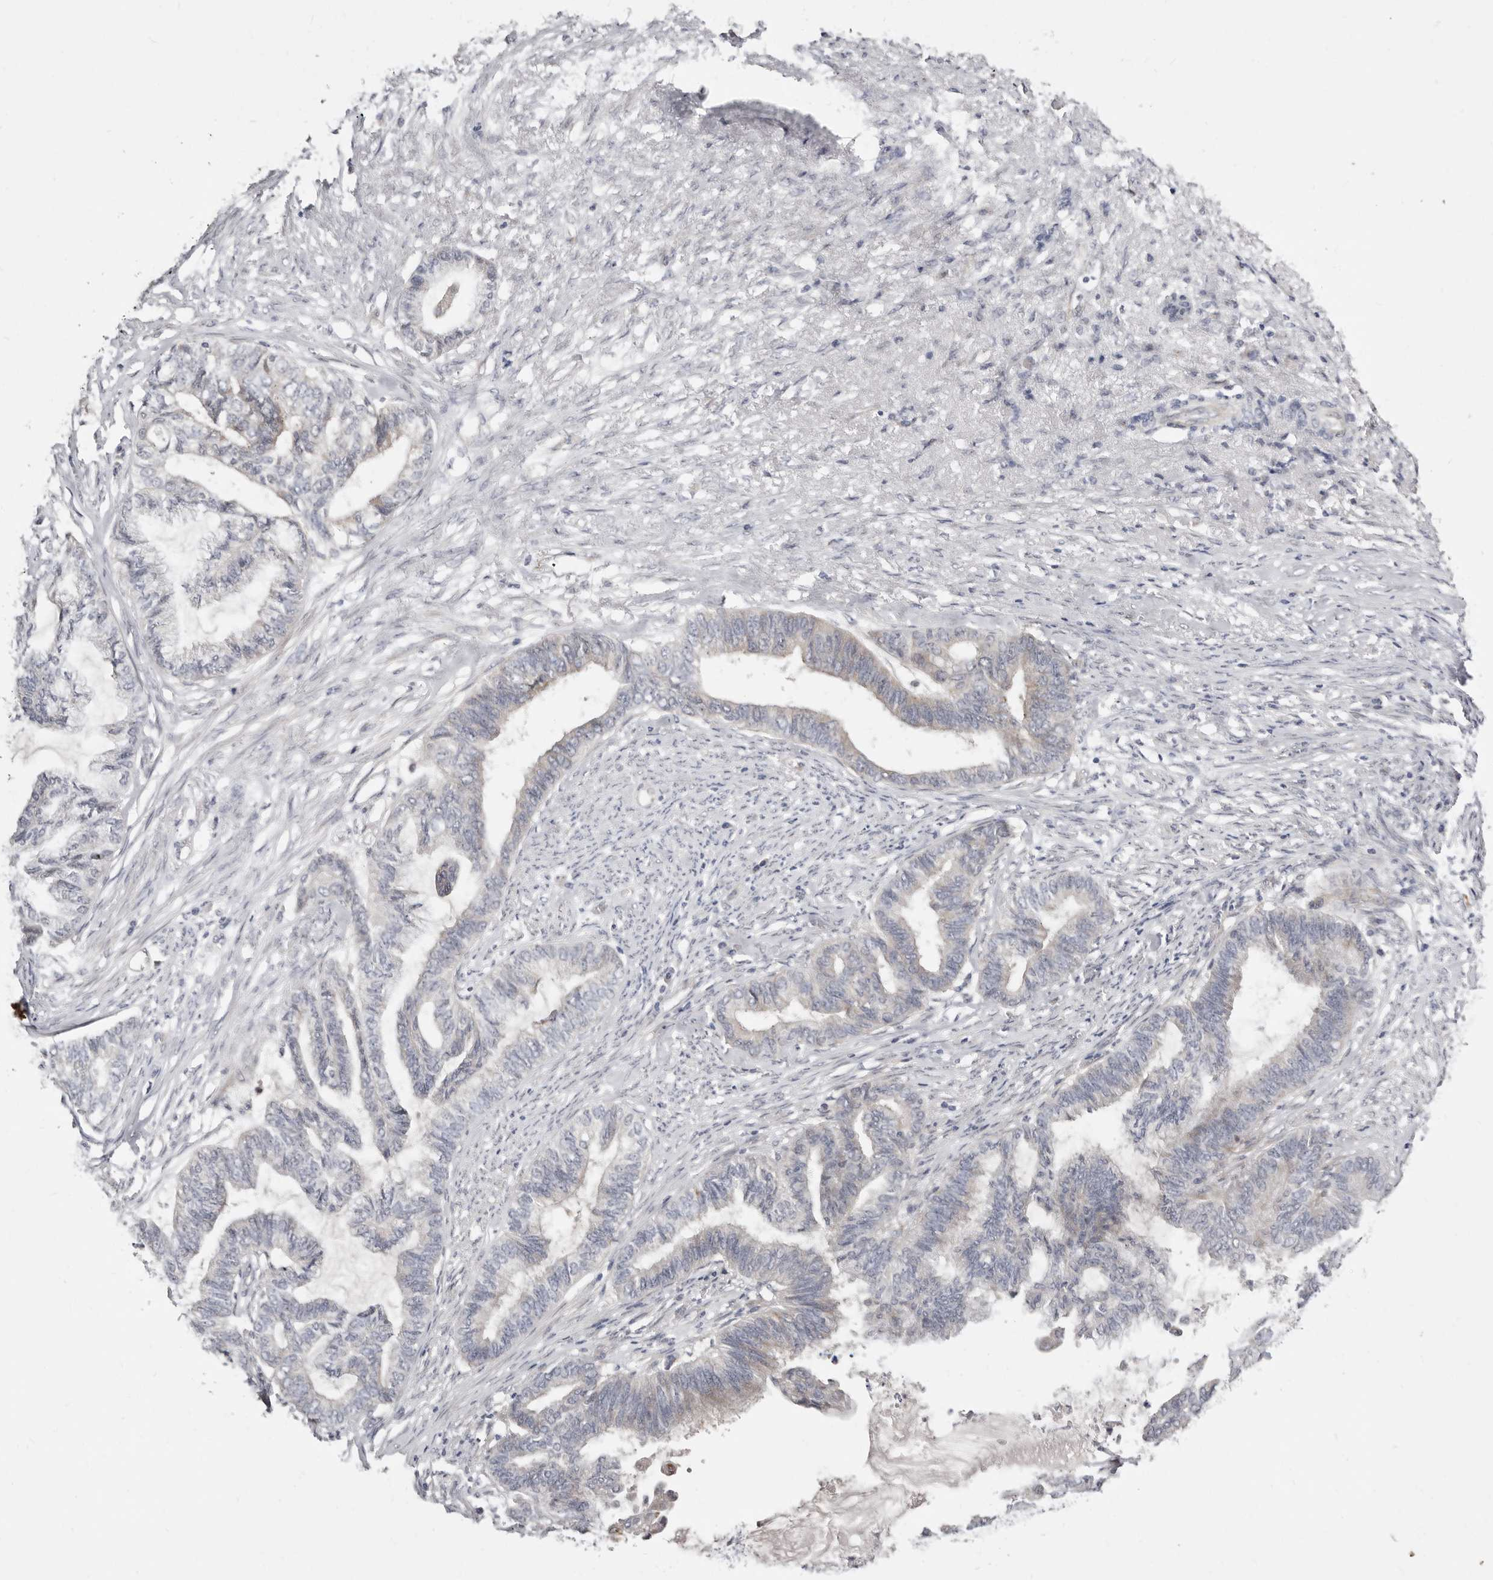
{"staining": {"intensity": "weak", "quantity": "<25%", "location": "cytoplasmic/membranous"}, "tissue": "endometrial cancer", "cell_type": "Tumor cells", "image_type": "cancer", "snomed": [{"axis": "morphology", "description": "Adenocarcinoma, NOS"}, {"axis": "topography", "description": "Endometrium"}], "caption": "IHC image of endometrial adenocarcinoma stained for a protein (brown), which reveals no expression in tumor cells. (DAB immunohistochemistry (IHC) visualized using brightfield microscopy, high magnification).", "gene": "KLHL4", "patient": {"sex": "female", "age": 86}}